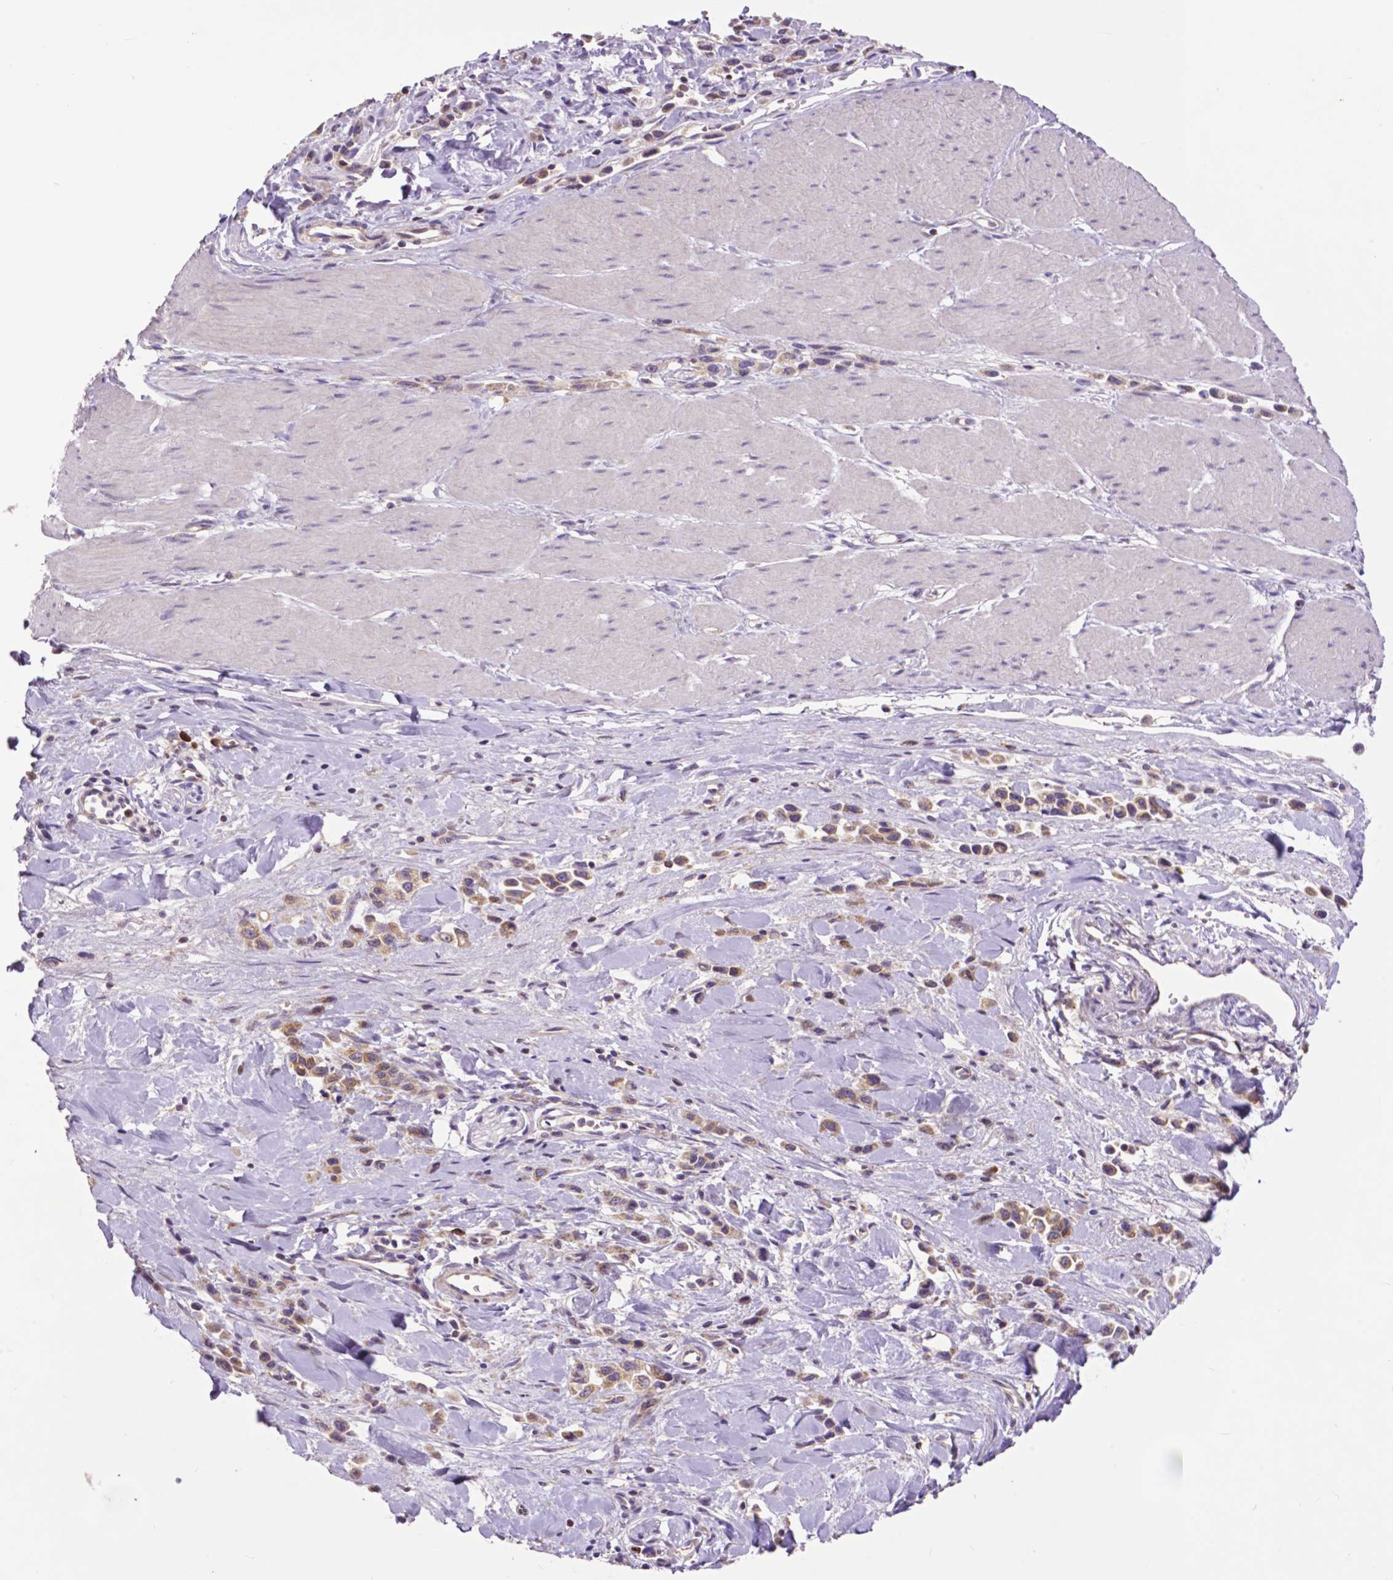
{"staining": {"intensity": "moderate", "quantity": ">75%", "location": "cytoplasmic/membranous"}, "tissue": "stomach cancer", "cell_type": "Tumor cells", "image_type": "cancer", "snomed": [{"axis": "morphology", "description": "Adenocarcinoma, NOS"}, {"axis": "topography", "description": "Stomach"}], "caption": "Adenocarcinoma (stomach) was stained to show a protein in brown. There is medium levels of moderate cytoplasmic/membranous positivity in about >75% of tumor cells.", "gene": "MCL1", "patient": {"sex": "male", "age": 47}}